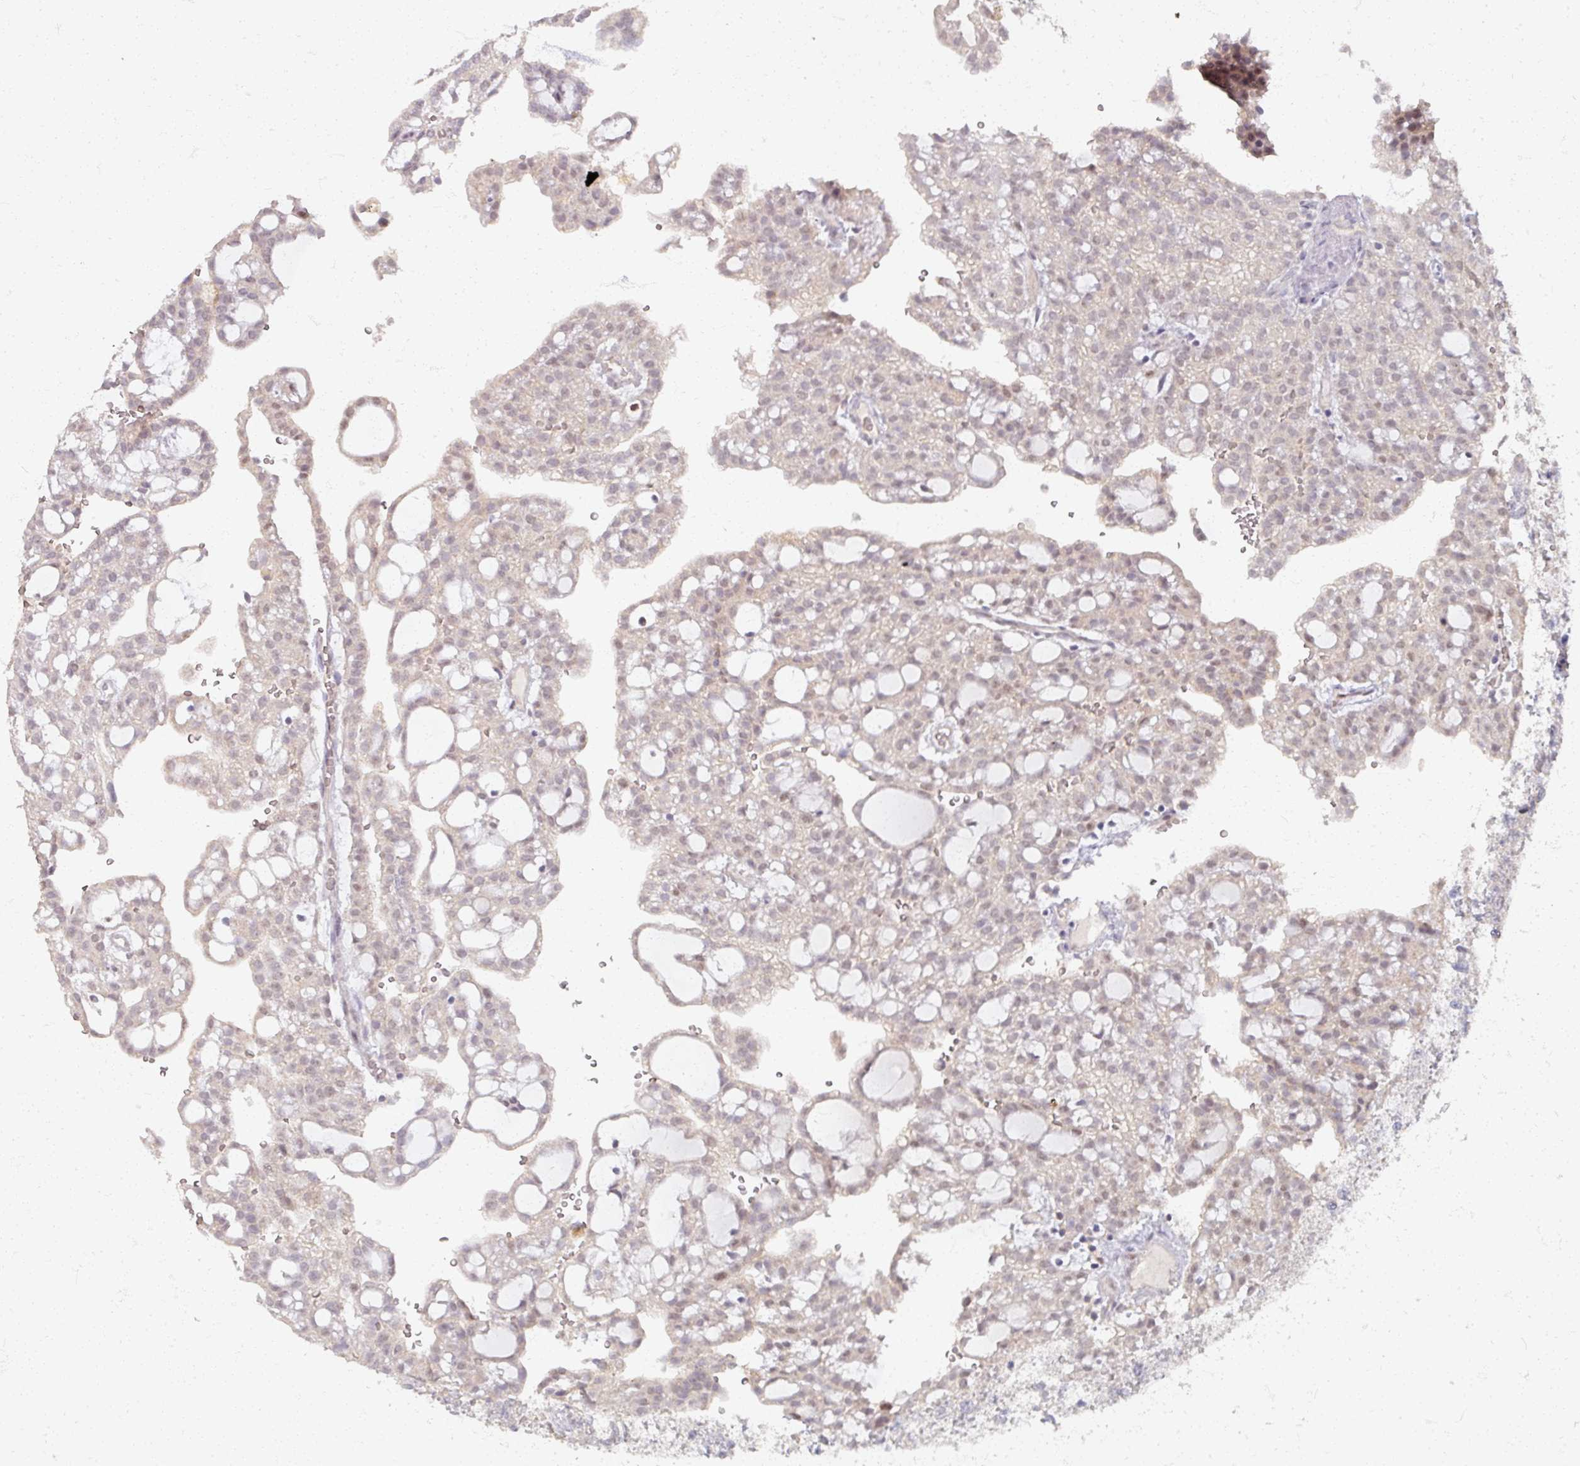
{"staining": {"intensity": "weak", "quantity": "25%-75%", "location": "nuclear"}, "tissue": "renal cancer", "cell_type": "Tumor cells", "image_type": "cancer", "snomed": [{"axis": "morphology", "description": "Adenocarcinoma, NOS"}, {"axis": "topography", "description": "Kidney"}], "caption": "The photomicrograph displays immunohistochemical staining of renal cancer (adenocarcinoma). There is weak nuclear expression is appreciated in approximately 25%-75% of tumor cells.", "gene": "SOX11", "patient": {"sex": "male", "age": 63}}